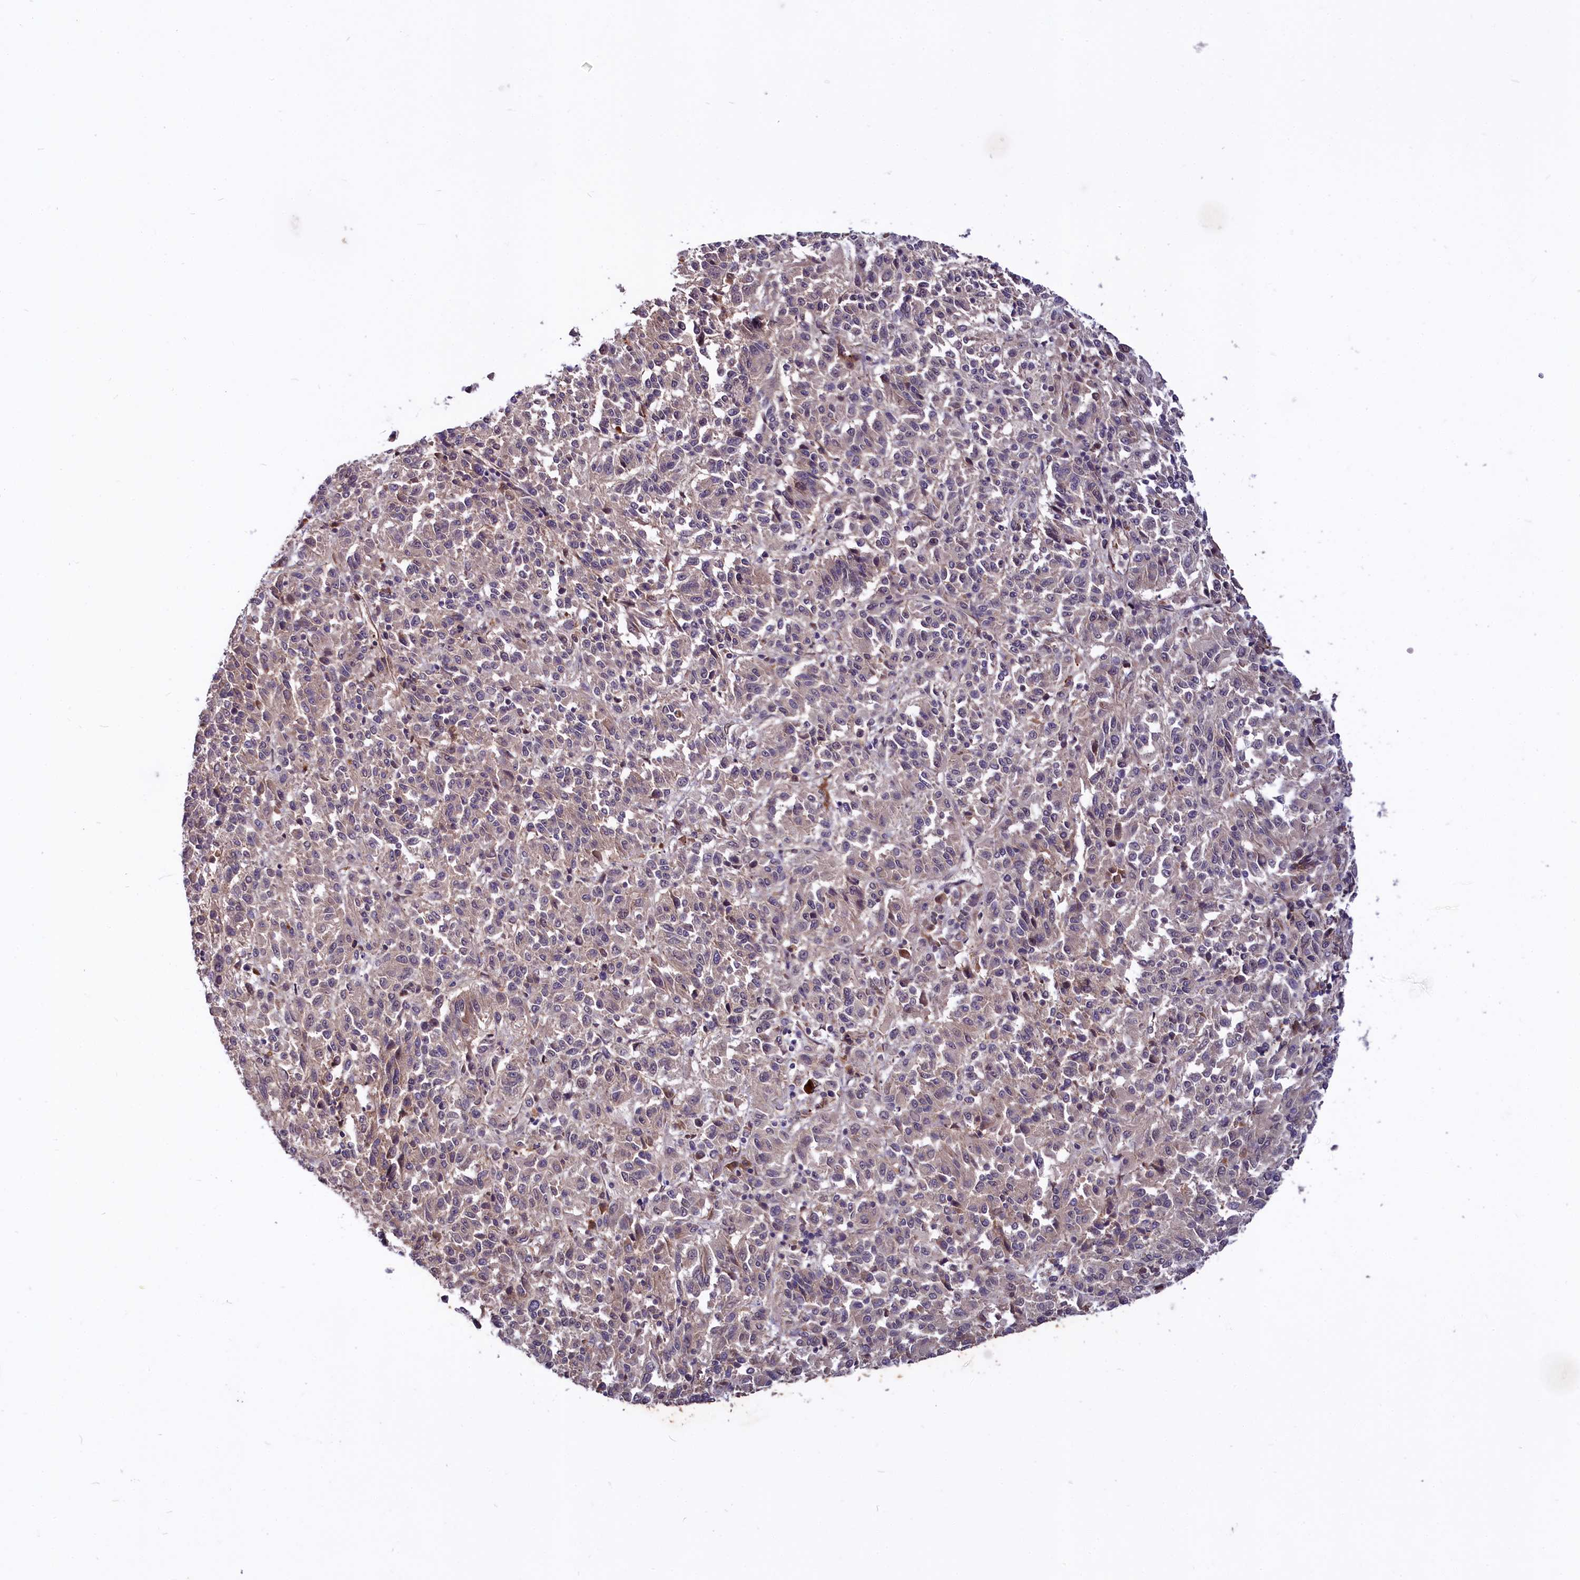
{"staining": {"intensity": "negative", "quantity": "none", "location": "none"}, "tissue": "melanoma", "cell_type": "Tumor cells", "image_type": "cancer", "snomed": [{"axis": "morphology", "description": "Malignant melanoma, Metastatic site"}, {"axis": "topography", "description": "Lung"}], "caption": "Melanoma was stained to show a protein in brown. There is no significant staining in tumor cells. The staining is performed using DAB brown chromogen with nuclei counter-stained in using hematoxylin.", "gene": "UBE3A", "patient": {"sex": "male", "age": 64}}